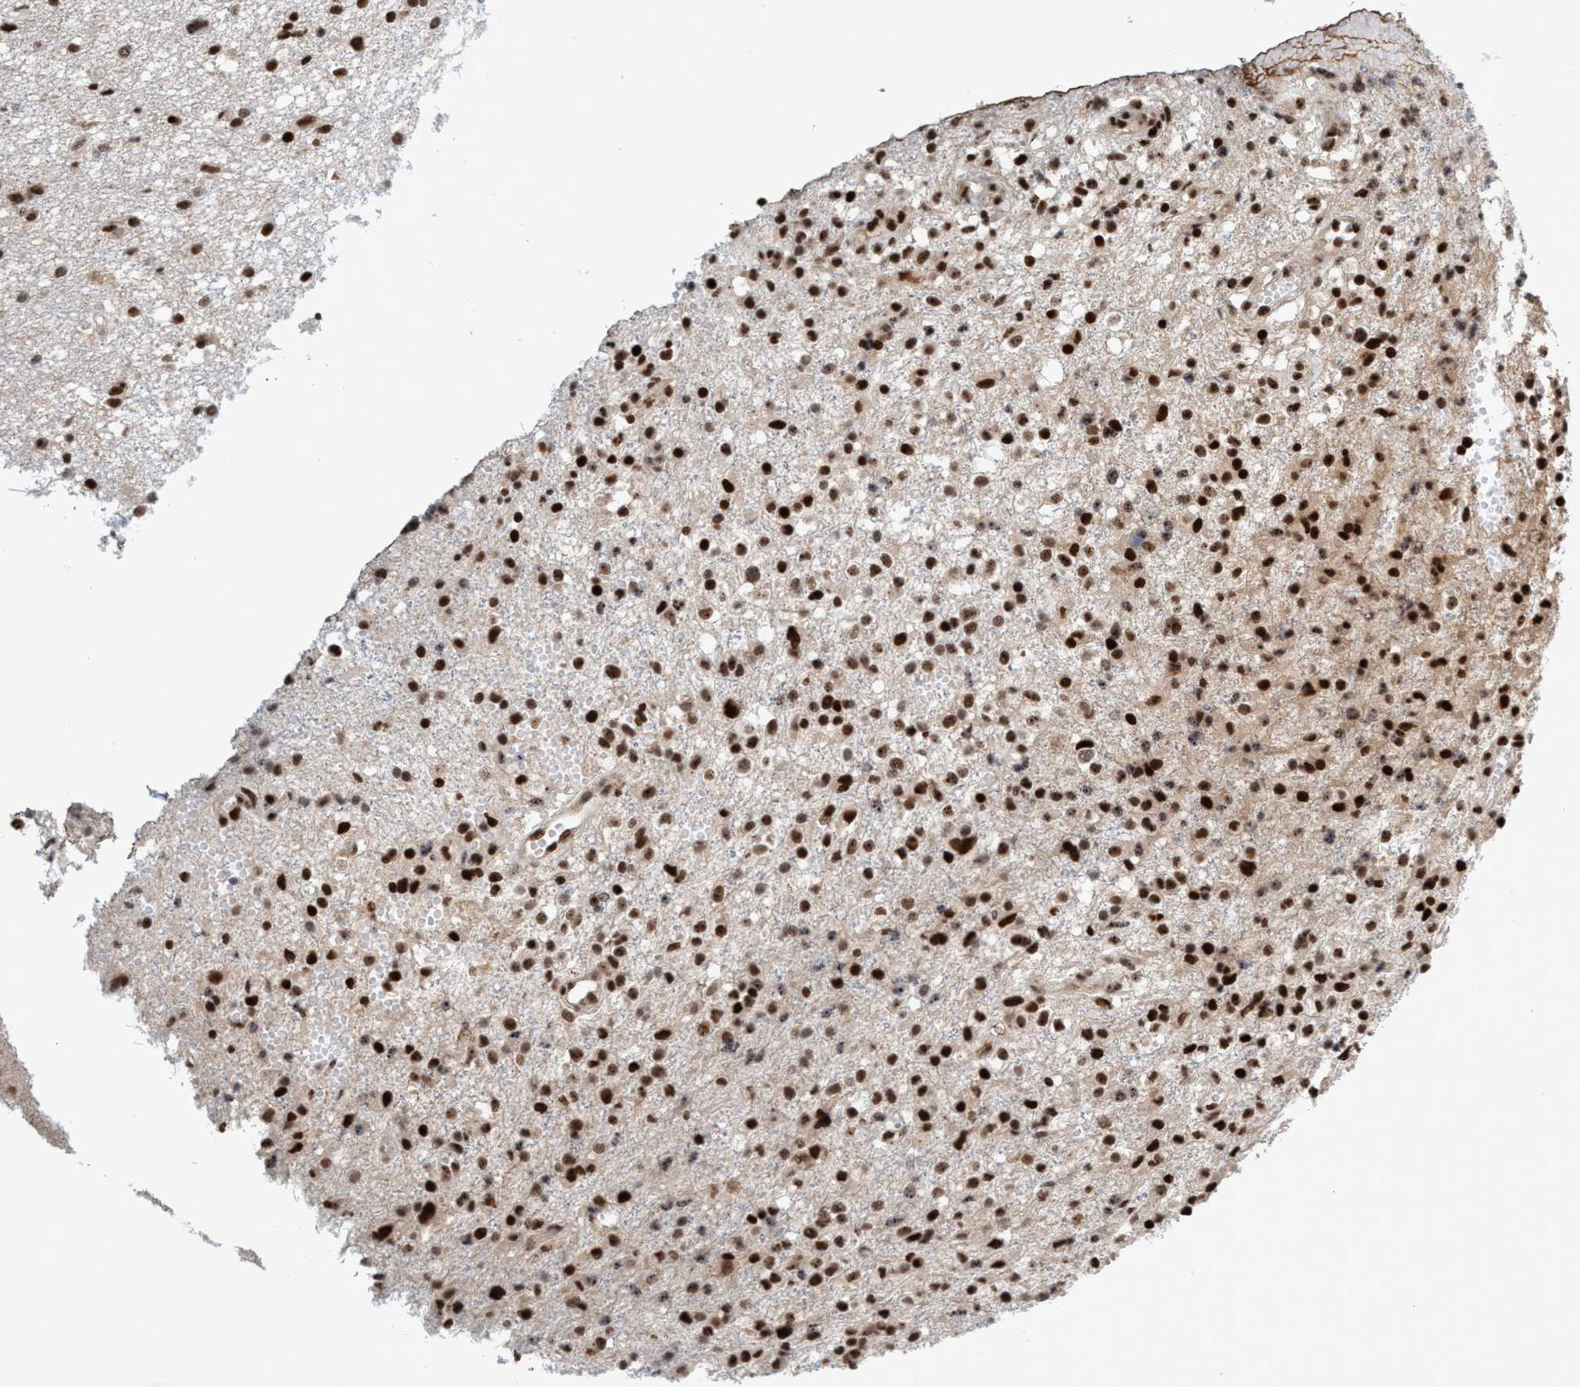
{"staining": {"intensity": "strong", "quantity": ">75%", "location": "nuclear"}, "tissue": "glioma", "cell_type": "Tumor cells", "image_type": "cancer", "snomed": [{"axis": "morphology", "description": "Glioma, malignant, High grade"}, {"axis": "topography", "description": "Brain"}], "caption": "Malignant high-grade glioma stained with DAB immunohistochemistry demonstrates high levels of strong nuclear staining in approximately >75% of tumor cells.", "gene": "SMCR8", "patient": {"sex": "female", "age": 59}}